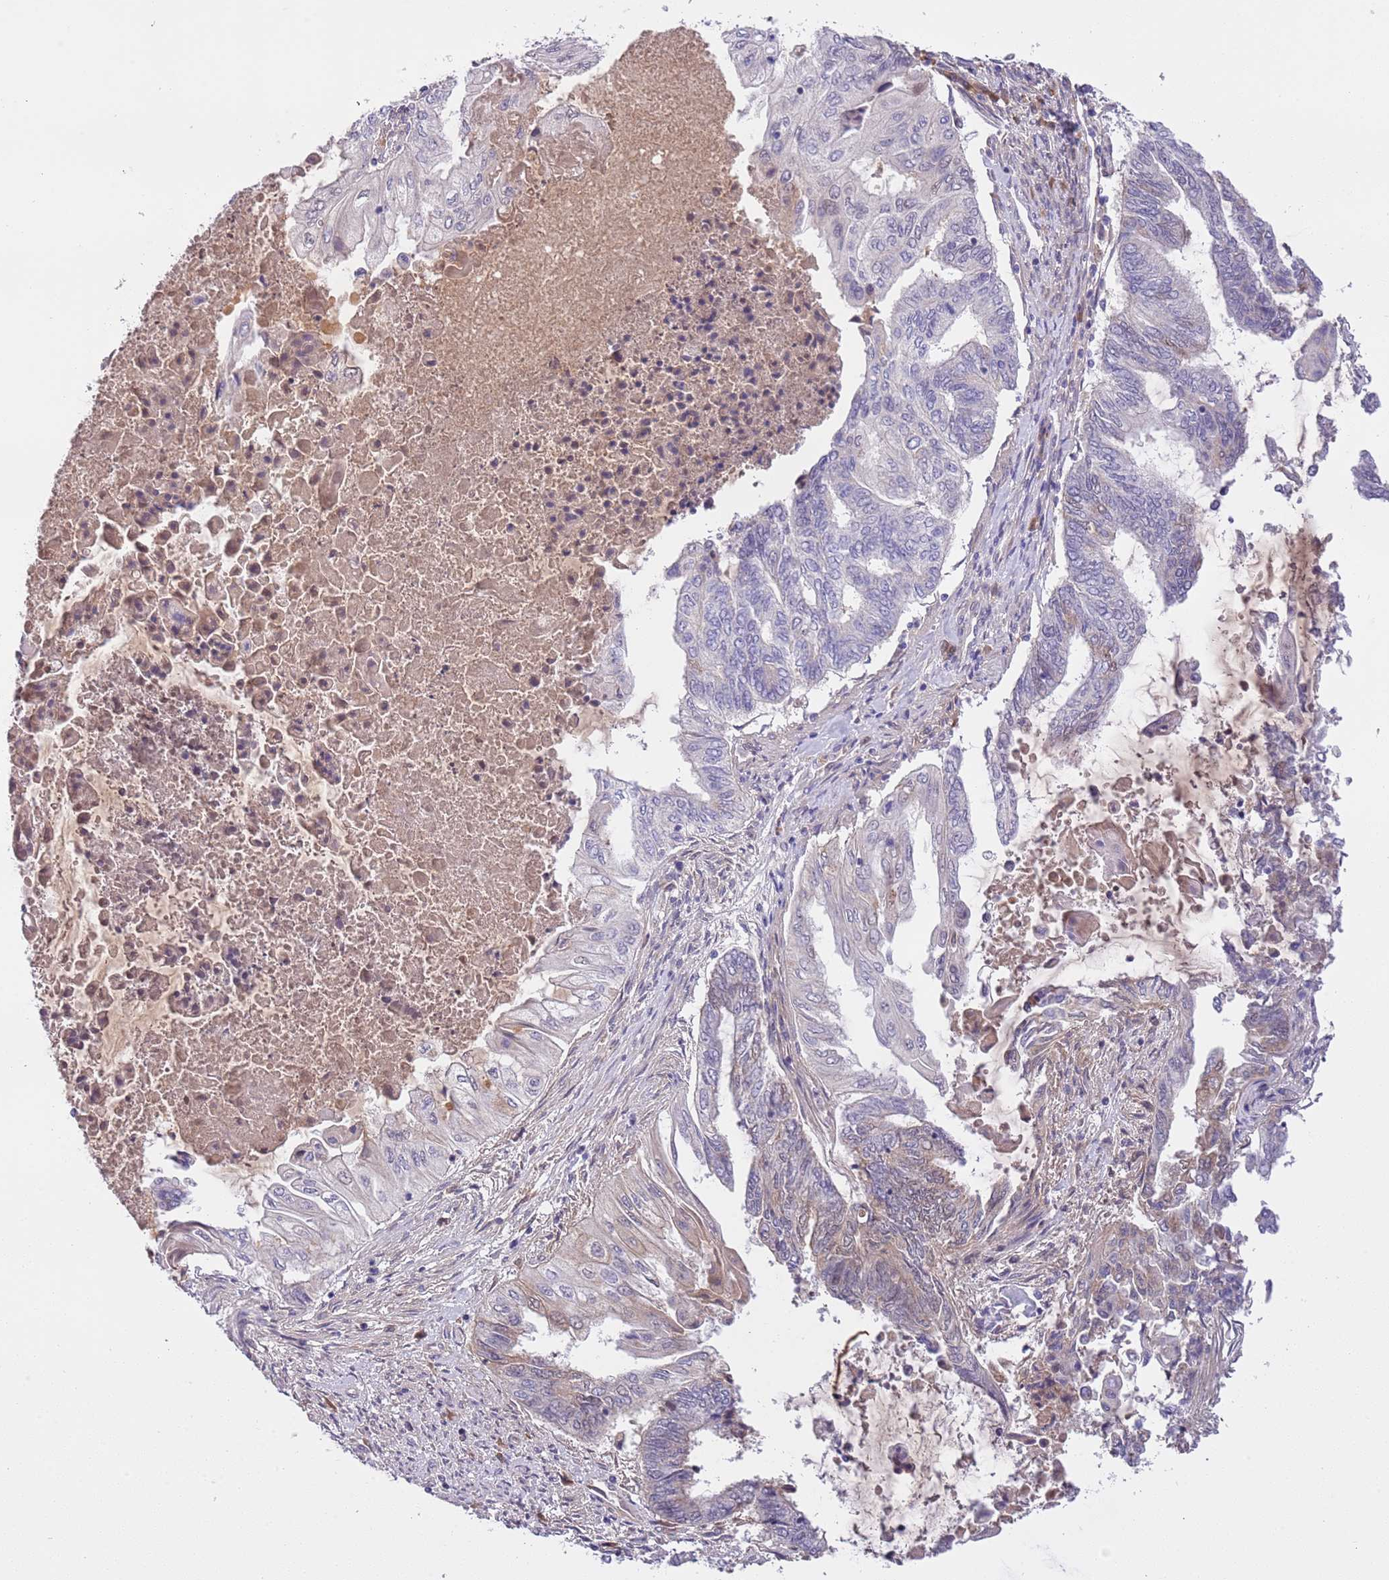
{"staining": {"intensity": "weak", "quantity": "<25%", "location": "cytoplasmic/membranous"}, "tissue": "endometrial cancer", "cell_type": "Tumor cells", "image_type": "cancer", "snomed": [{"axis": "morphology", "description": "Adenocarcinoma, NOS"}, {"axis": "topography", "description": "Uterus"}, {"axis": "topography", "description": "Endometrium"}], "caption": "This histopathology image is of endometrial adenocarcinoma stained with immunohistochemistry to label a protein in brown with the nuclei are counter-stained blue. There is no staining in tumor cells.", "gene": "MAGEF1", "patient": {"sex": "female", "age": 70}}